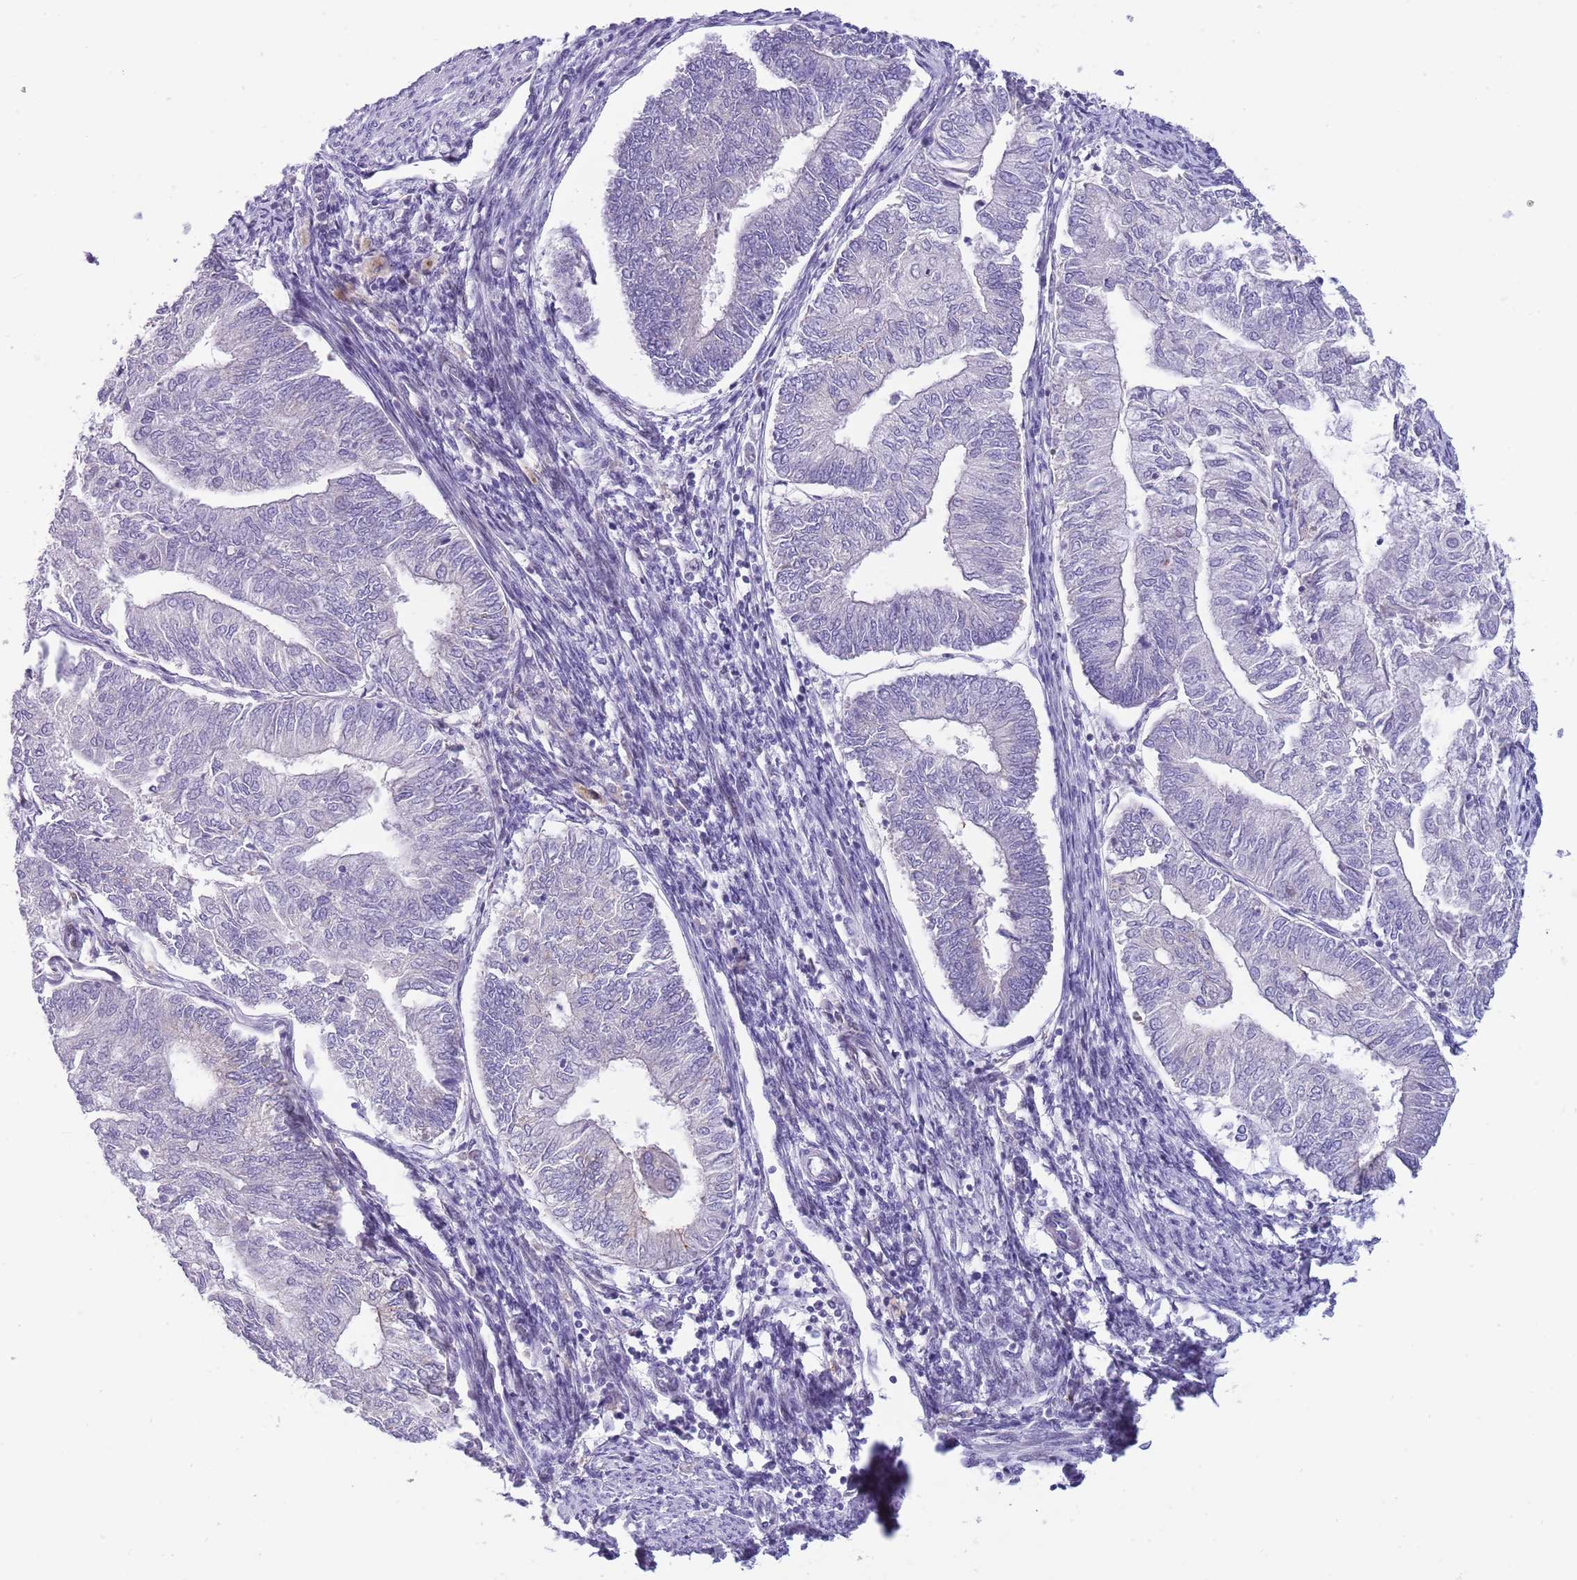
{"staining": {"intensity": "negative", "quantity": "none", "location": "none"}, "tissue": "smooth muscle", "cell_type": "Smooth muscle cells", "image_type": "normal", "snomed": [{"axis": "morphology", "description": "Normal tissue, NOS"}, {"axis": "topography", "description": "Smooth muscle"}, {"axis": "topography", "description": "Uterus"}], "caption": "Immunohistochemical staining of normal smooth muscle exhibits no significant positivity in smooth muscle cells.", "gene": "DDHD1", "patient": {"sex": "female", "age": 59}}